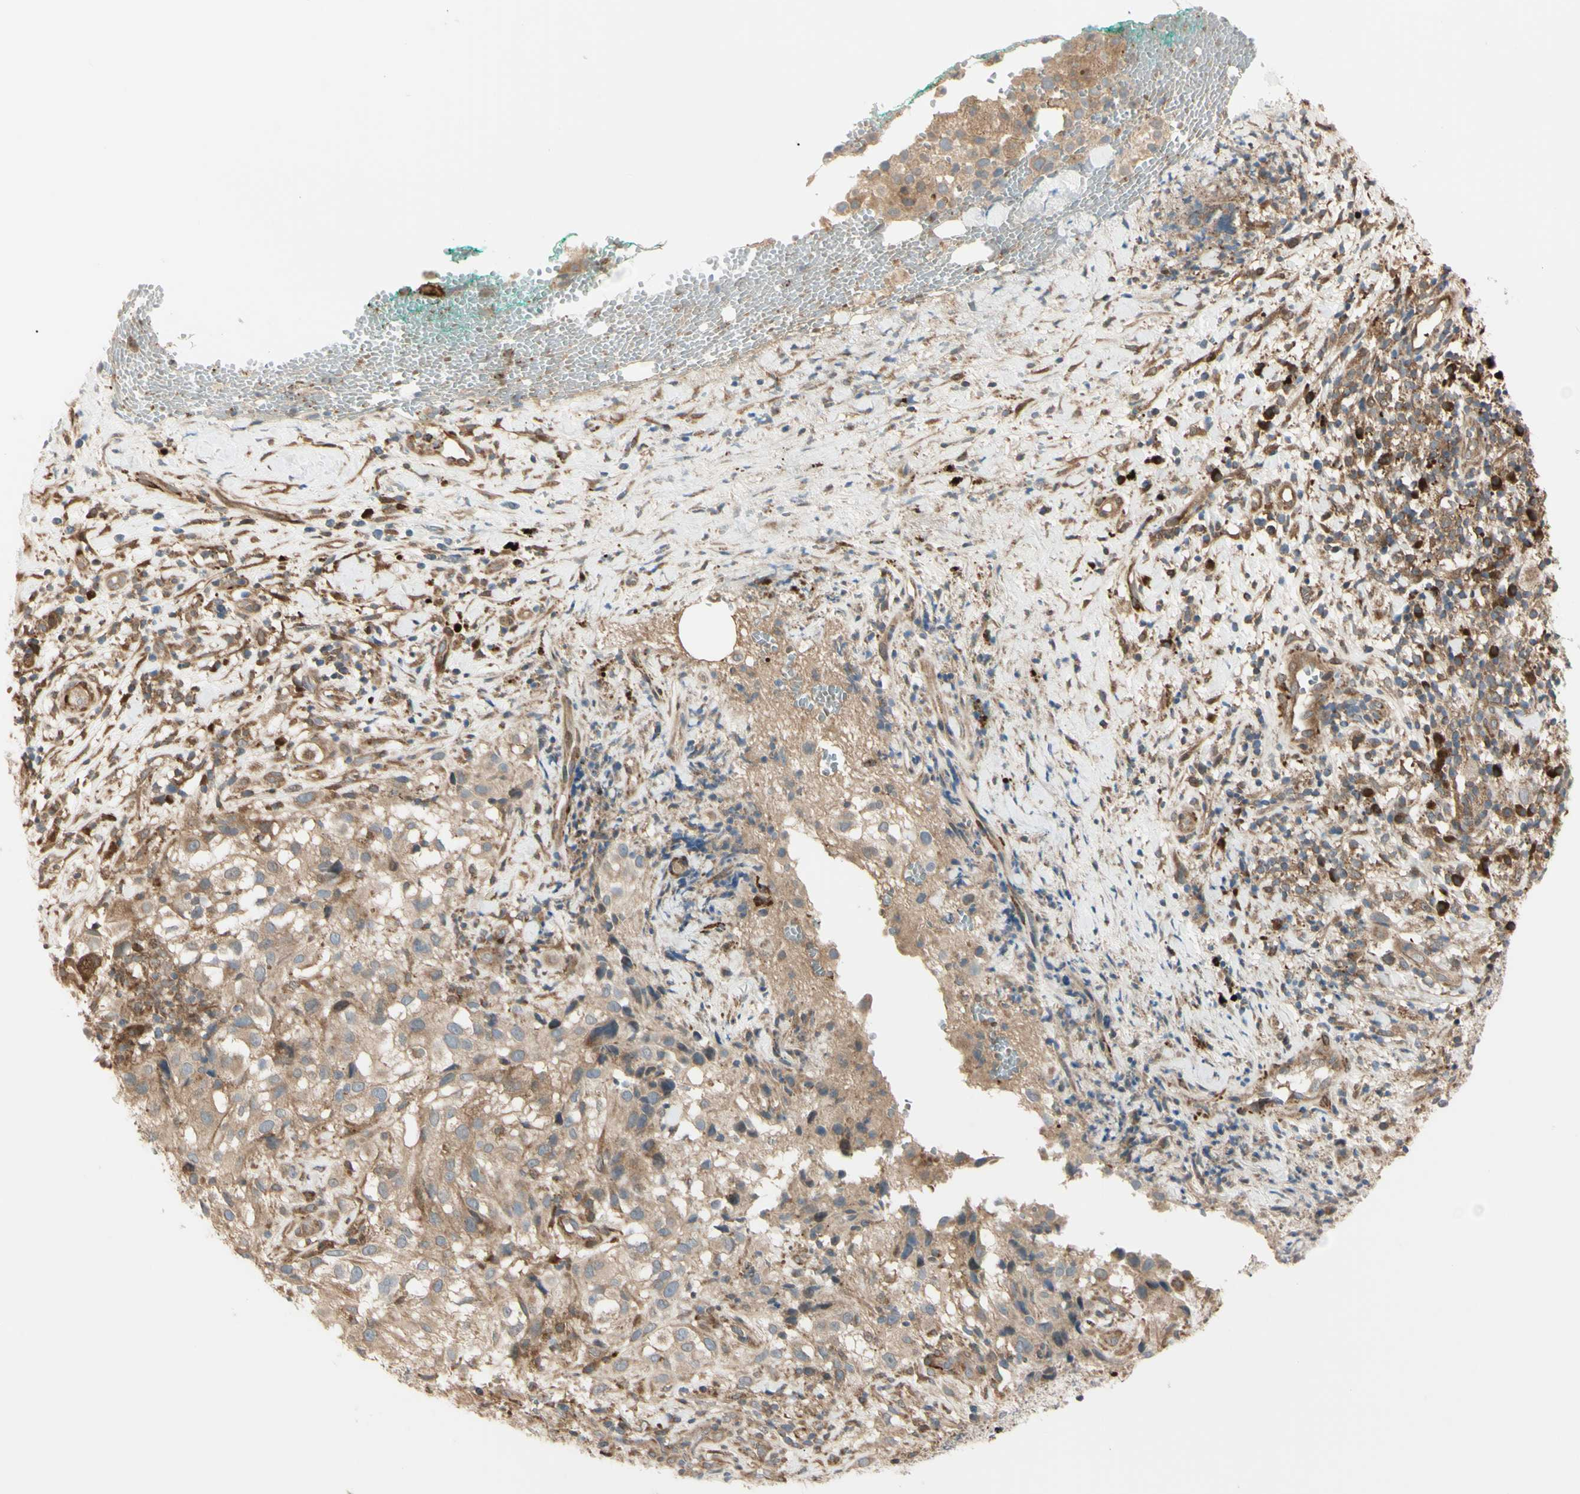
{"staining": {"intensity": "weak", "quantity": ">75%", "location": "cytoplasmic/membranous"}, "tissue": "melanoma", "cell_type": "Tumor cells", "image_type": "cancer", "snomed": [{"axis": "morphology", "description": "Necrosis, NOS"}, {"axis": "morphology", "description": "Malignant melanoma, NOS"}, {"axis": "topography", "description": "Skin"}], "caption": "This is an image of immunohistochemistry (IHC) staining of malignant melanoma, which shows weak positivity in the cytoplasmic/membranous of tumor cells.", "gene": "EIF5A", "patient": {"sex": "female", "age": 87}}